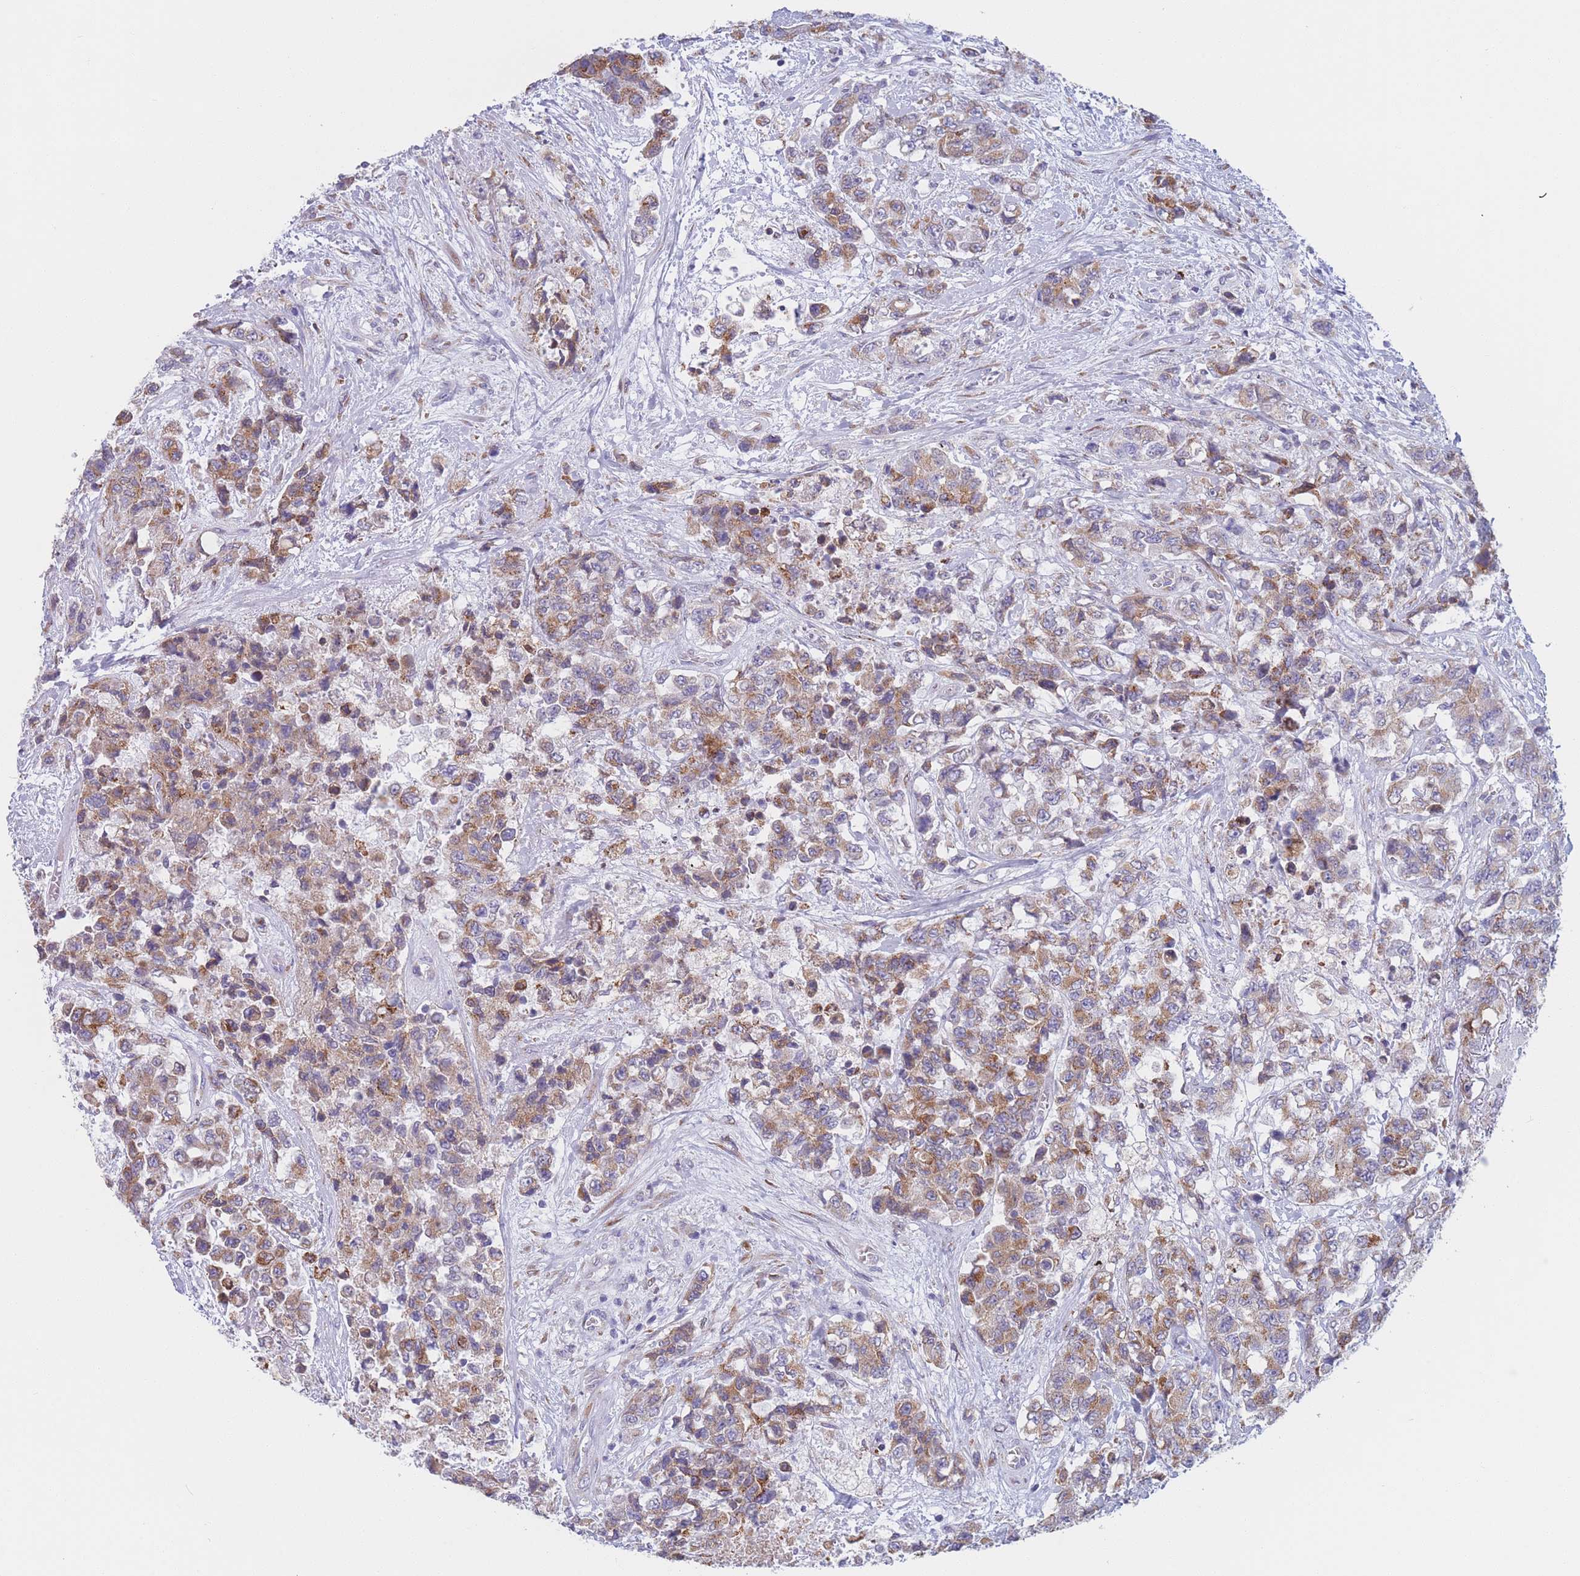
{"staining": {"intensity": "moderate", "quantity": ">75%", "location": "cytoplasmic/membranous"}, "tissue": "urothelial cancer", "cell_type": "Tumor cells", "image_type": "cancer", "snomed": [{"axis": "morphology", "description": "Urothelial carcinoma, High grade"}, {"axis": "topography", "description": "Urinary bladder"}], "caption": "An immunohistochemistry histopathology image of tumor tissue is shown. Protein staining in brown shows moderate cytoplasmic/membranous positivity in urothelial carcinoma (high-grade) within tumor cells. (Stains: DAB (3,3'-diaminobenzidine) in brown, nuclei in blue, Microscopy: brightfield microscopy at high magnification).", "gene": "MRPL30", "patient": {"sex": "female", "age": 78}}